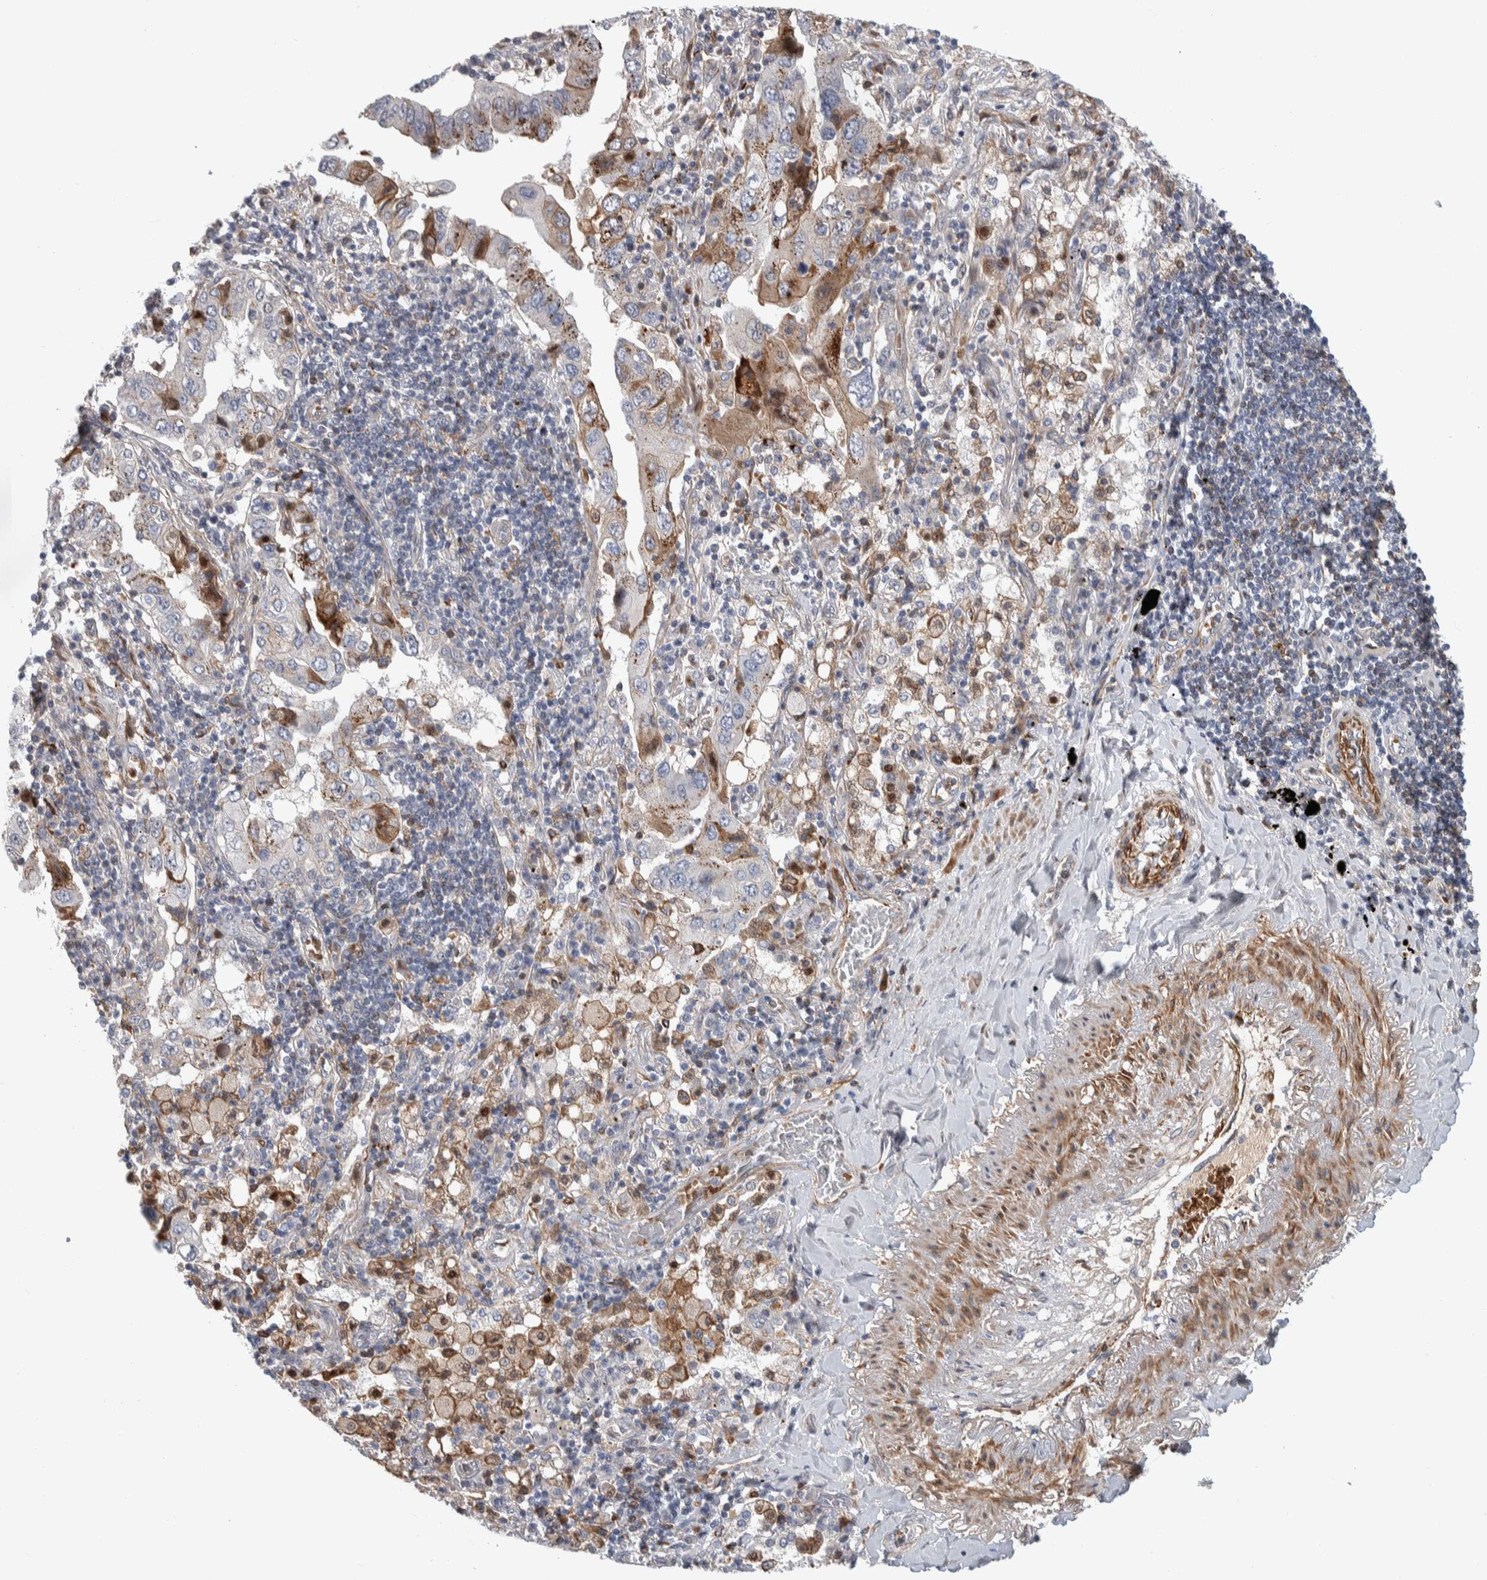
{"staining": {"intensity": "moderate", "quantity": "25%-75%", "location": "cytoplasmic/membranous"}, "tissue": "lung cancer", "cell_type": "Tumor cells", "image_type": "cancer", "snomed": [{"axis": "morphology", "description": "Adenocarcinoma, NOS"}, {"axis": "topography", "description": "Lung"}], "caption": "High-magnification brightfield microscopy of lung cancer (adenocarcinoma) stained with DAB (3,3'-diaminobenzidine) (brown) and counterstained with hematoxylin (blue). tumor cells exhibit moderate cytoplasmic/membranous staining is seen in approximately25%-75% of cells. The staining was performed using DAB (3,3'-diaminobenzidine), with brown indicating positive protein expression. Nuclei are stained blue with hematoxylin.", "gene": "PSMG3", "patient": {"sex": "female", "age": 65}}